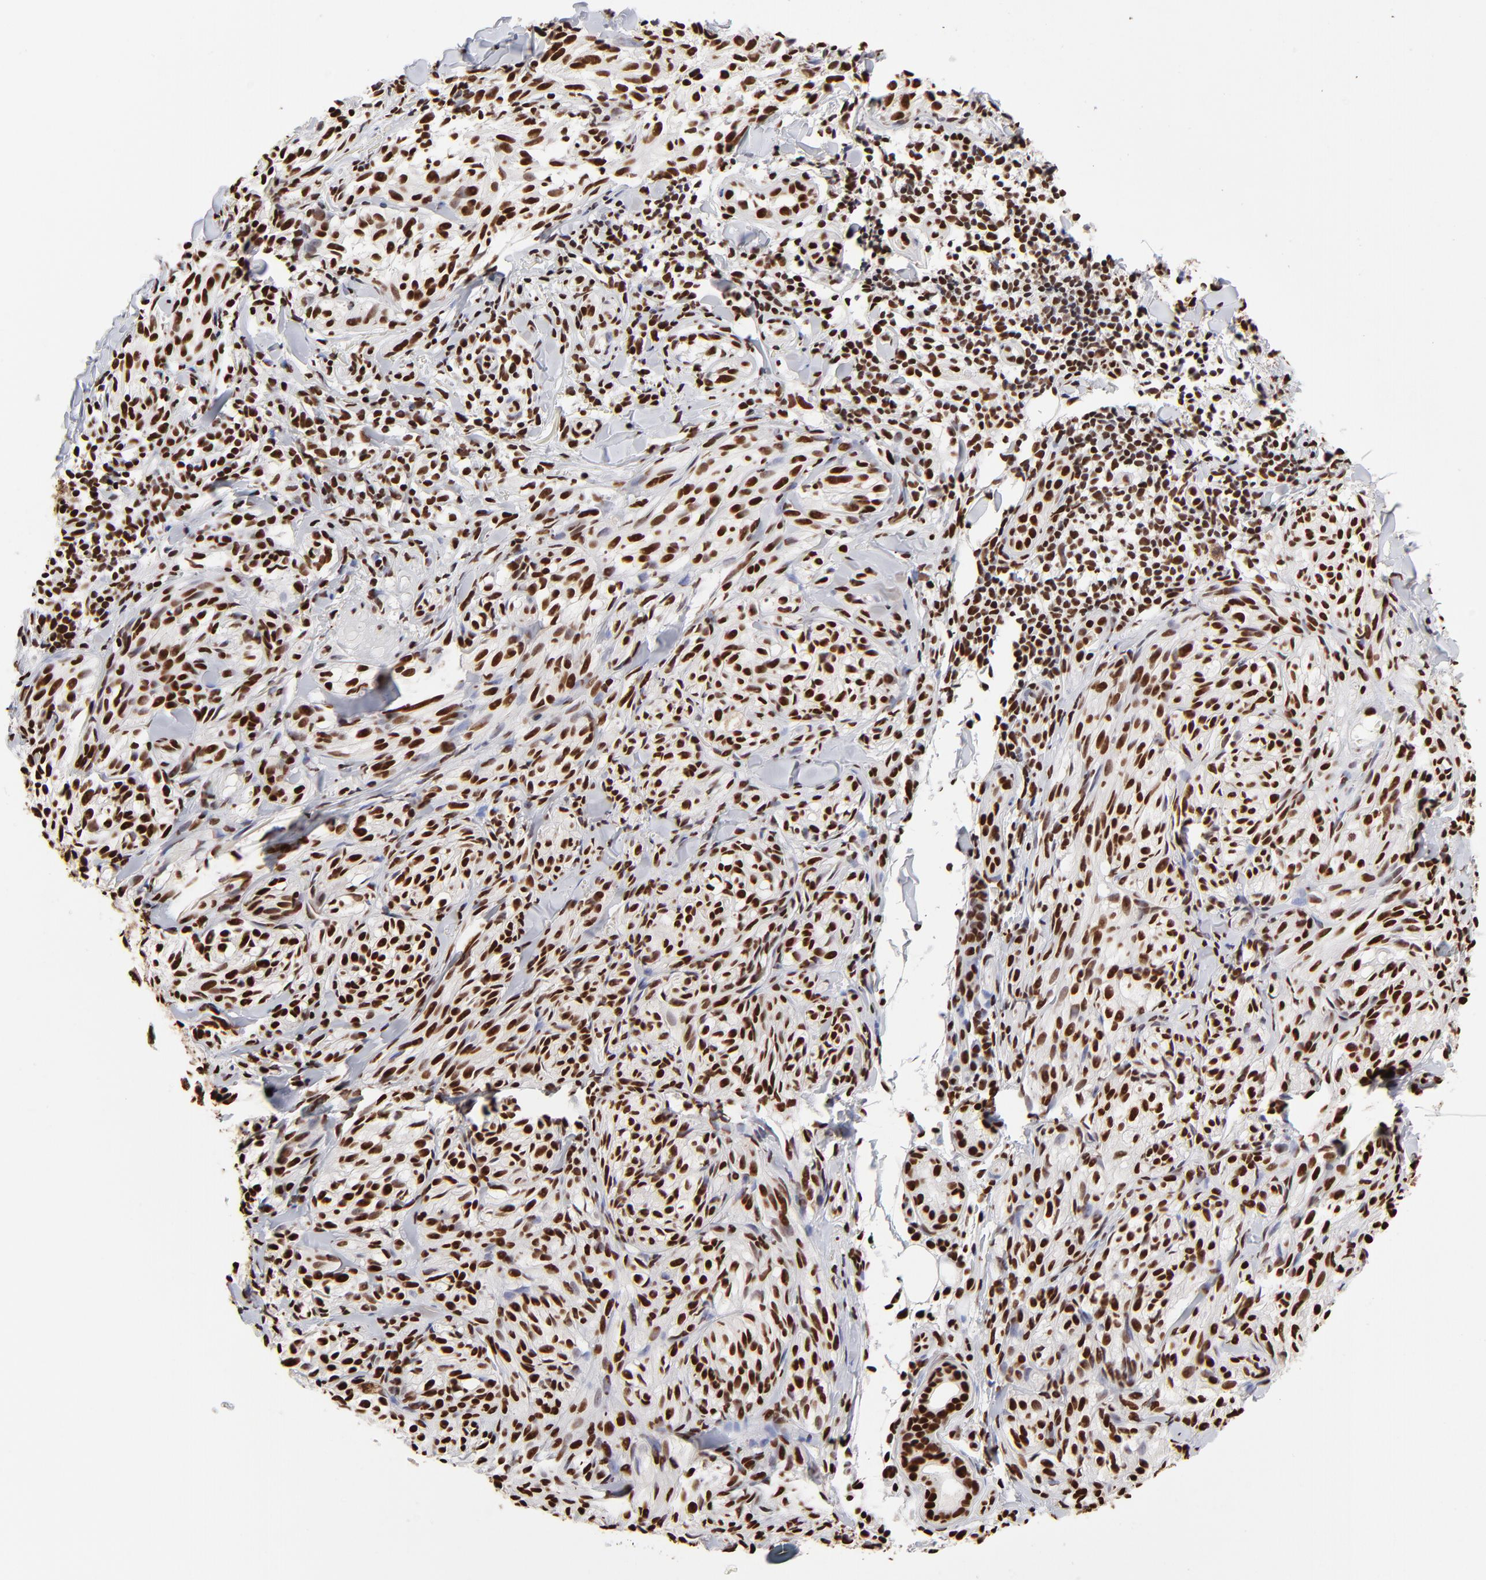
{"staining": {"intensity": "strong", "quantity": ">75%", "location": "nuclear"}, "tissue": "melanoma", "cell_type": "Tumor cells", "image_type": "cancer", "snomed": [{"axis": "morphology", "description": "Malignant melanoma, Metastatic site"}, {"axis": "topography", "description": "Skin"}], "caption": "IHC (DAB (3,3'-diaminobenzidine)) staining of malignant melanoma (metastatic site) displays strong nuclear protein positivity in approximately >75% of tumor cells.", "gene": "ZNF544", "patient": {"sex": "female", "age": 66}}